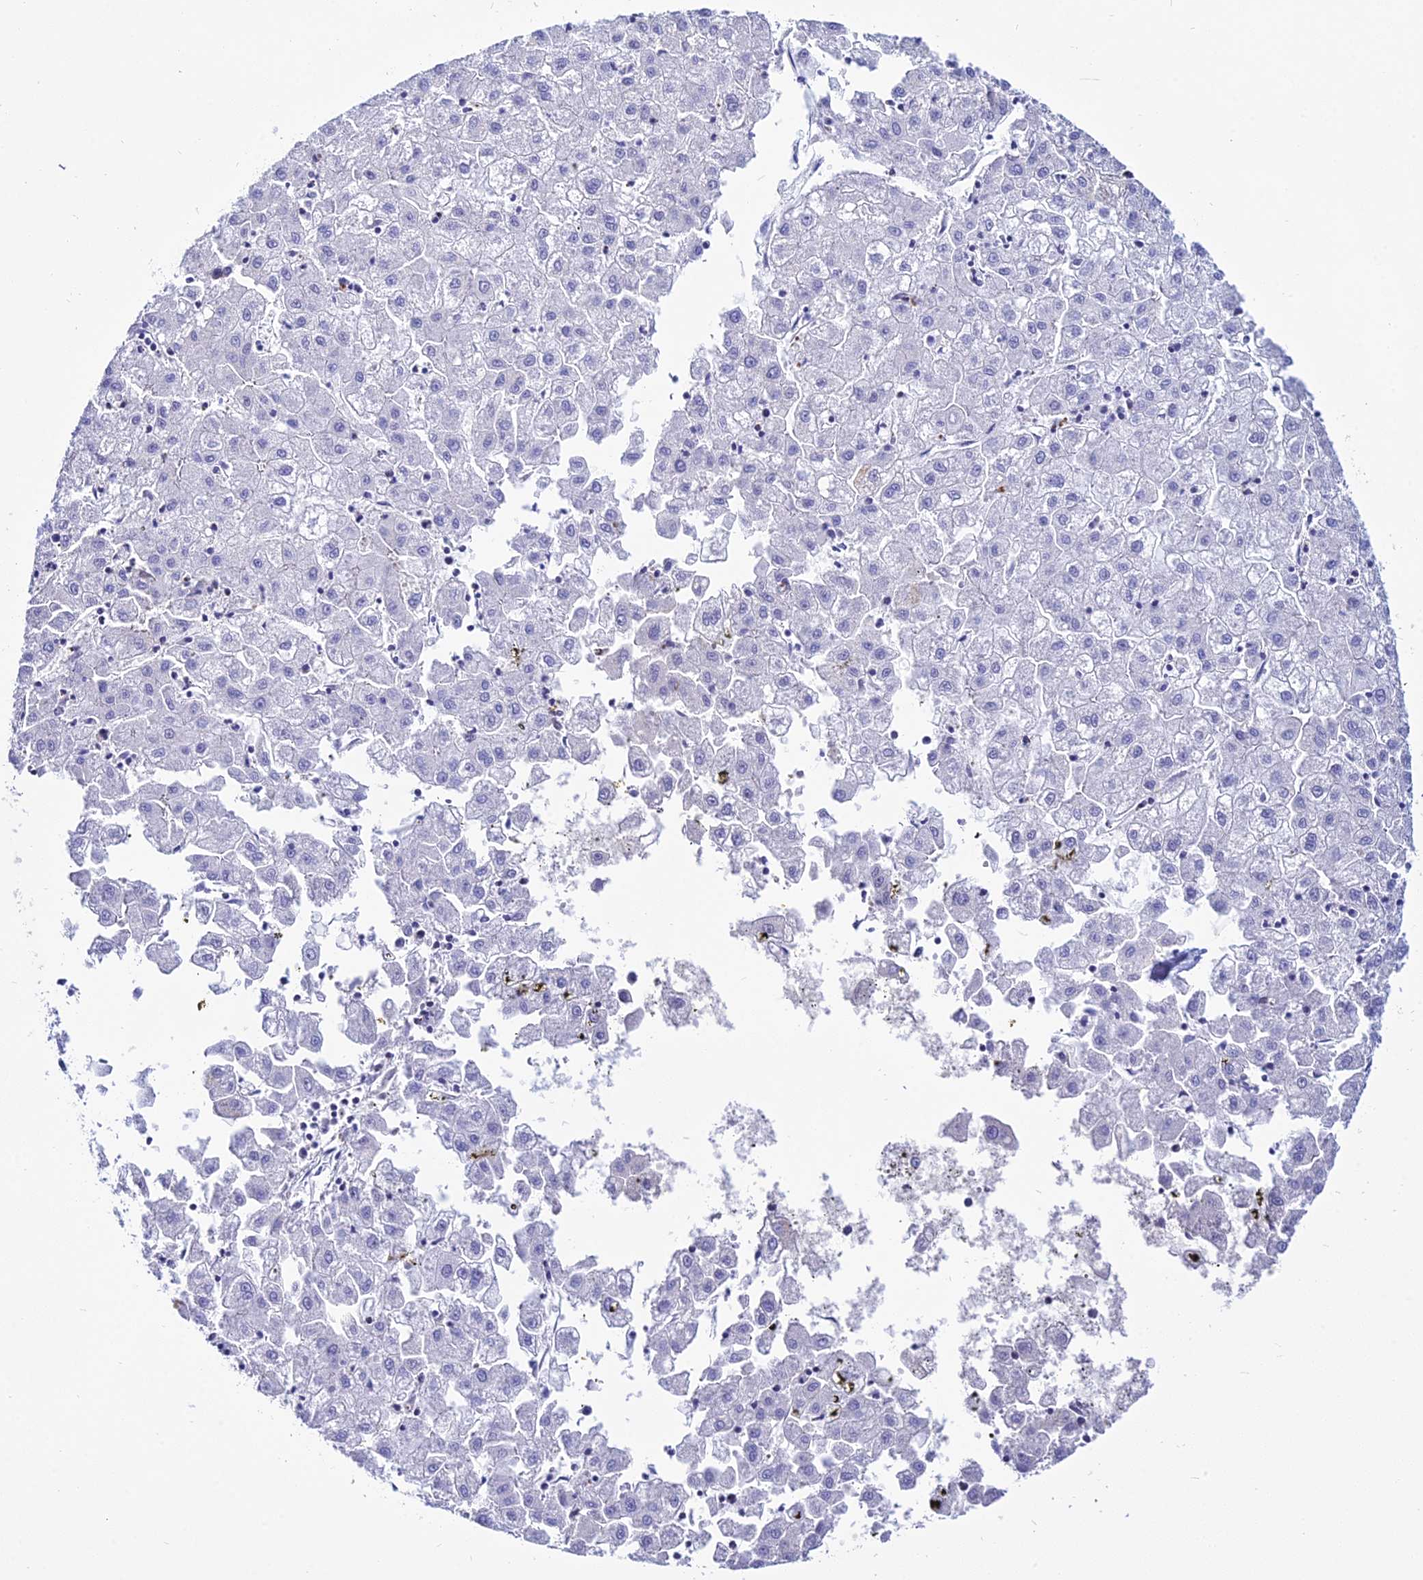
{"staining": {"intensity": "negative", "quantity": "none", "location": "none"}, "tissue": "liver cancer", "cell_type": "Tumor cells", "image_type": "cancer", "snomed": [{"axis": "morphology", "description": "Carcinoma, Hepatocellular, NOS"}, {"axis": "topography", "description": "Liver"}], "caption": "Immunohistochemistry photomicrograph of human liver hepatocellular carcinoma stained for a protein (brown), which exhibits no staining in tumor cells. (Brightfield microscopy of DAB (3,3'-diaminobenzidine) immunohistochemistry at high magnification).", "gene": "DLX1", "patient": {"sex": "male", "age": 72}}